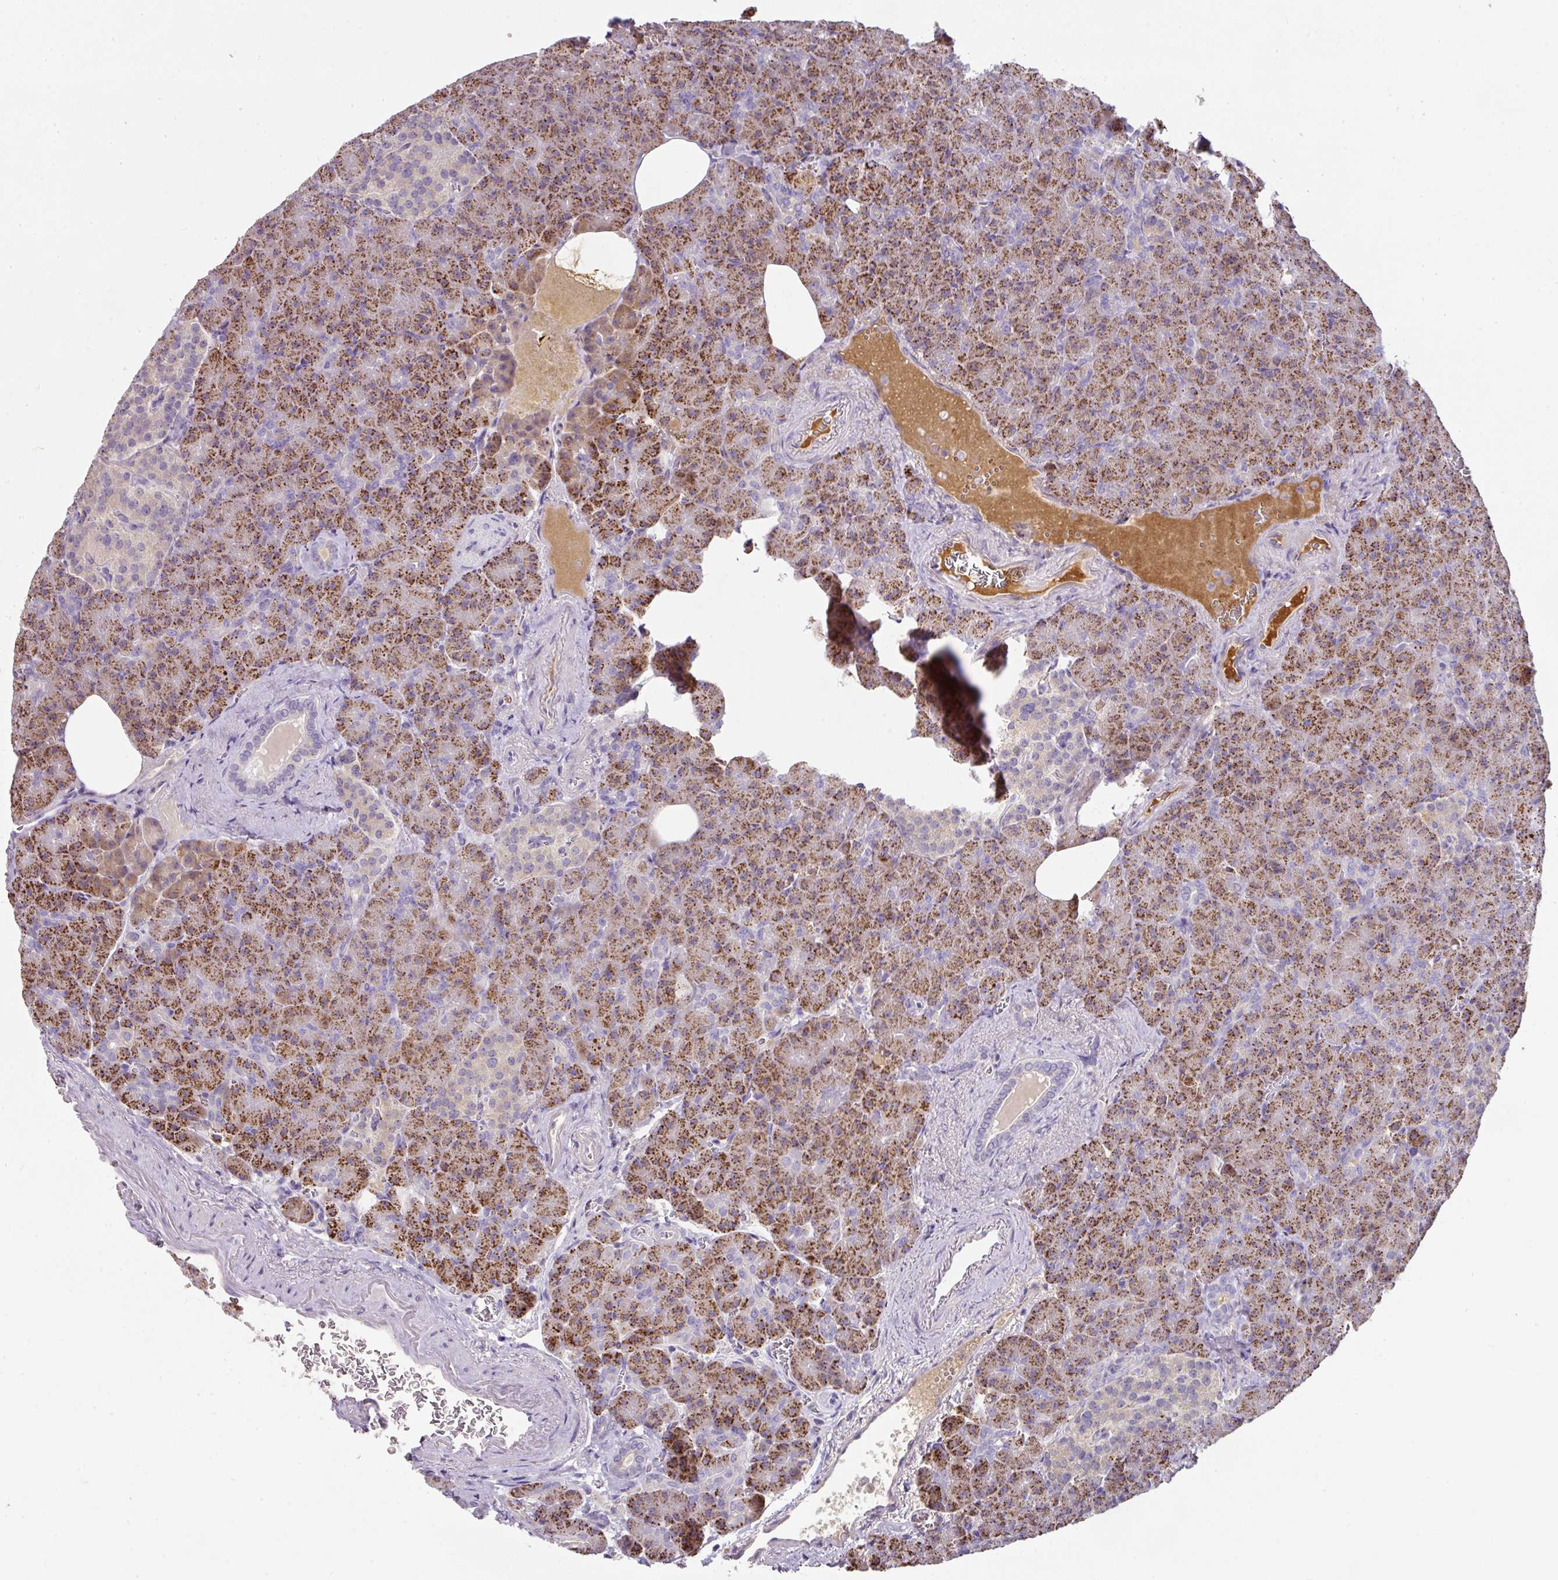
{"staining": {"intensity": "moderate", "quantity": "25%-75%", "location": "cytoplasmic/membranous"}, "tissue": "pancreas", "cell_type": "Exocrine glandular cells", "image_type": "normal", "snomed": [{"axis": "morphology", "description": "Normal tissue, NOS"}, {"axis": "topography", "description": "Pancreas"}], "caption": "This micrograph displays immunohistochemistry staining of normal pancreas, with medium moderate cytoplasmic/membranous expression in approximately 25%-75% of exocrine glandular cells.", "gene": "CCZ1B", "patient": {"sex": "female", "age": 74}}